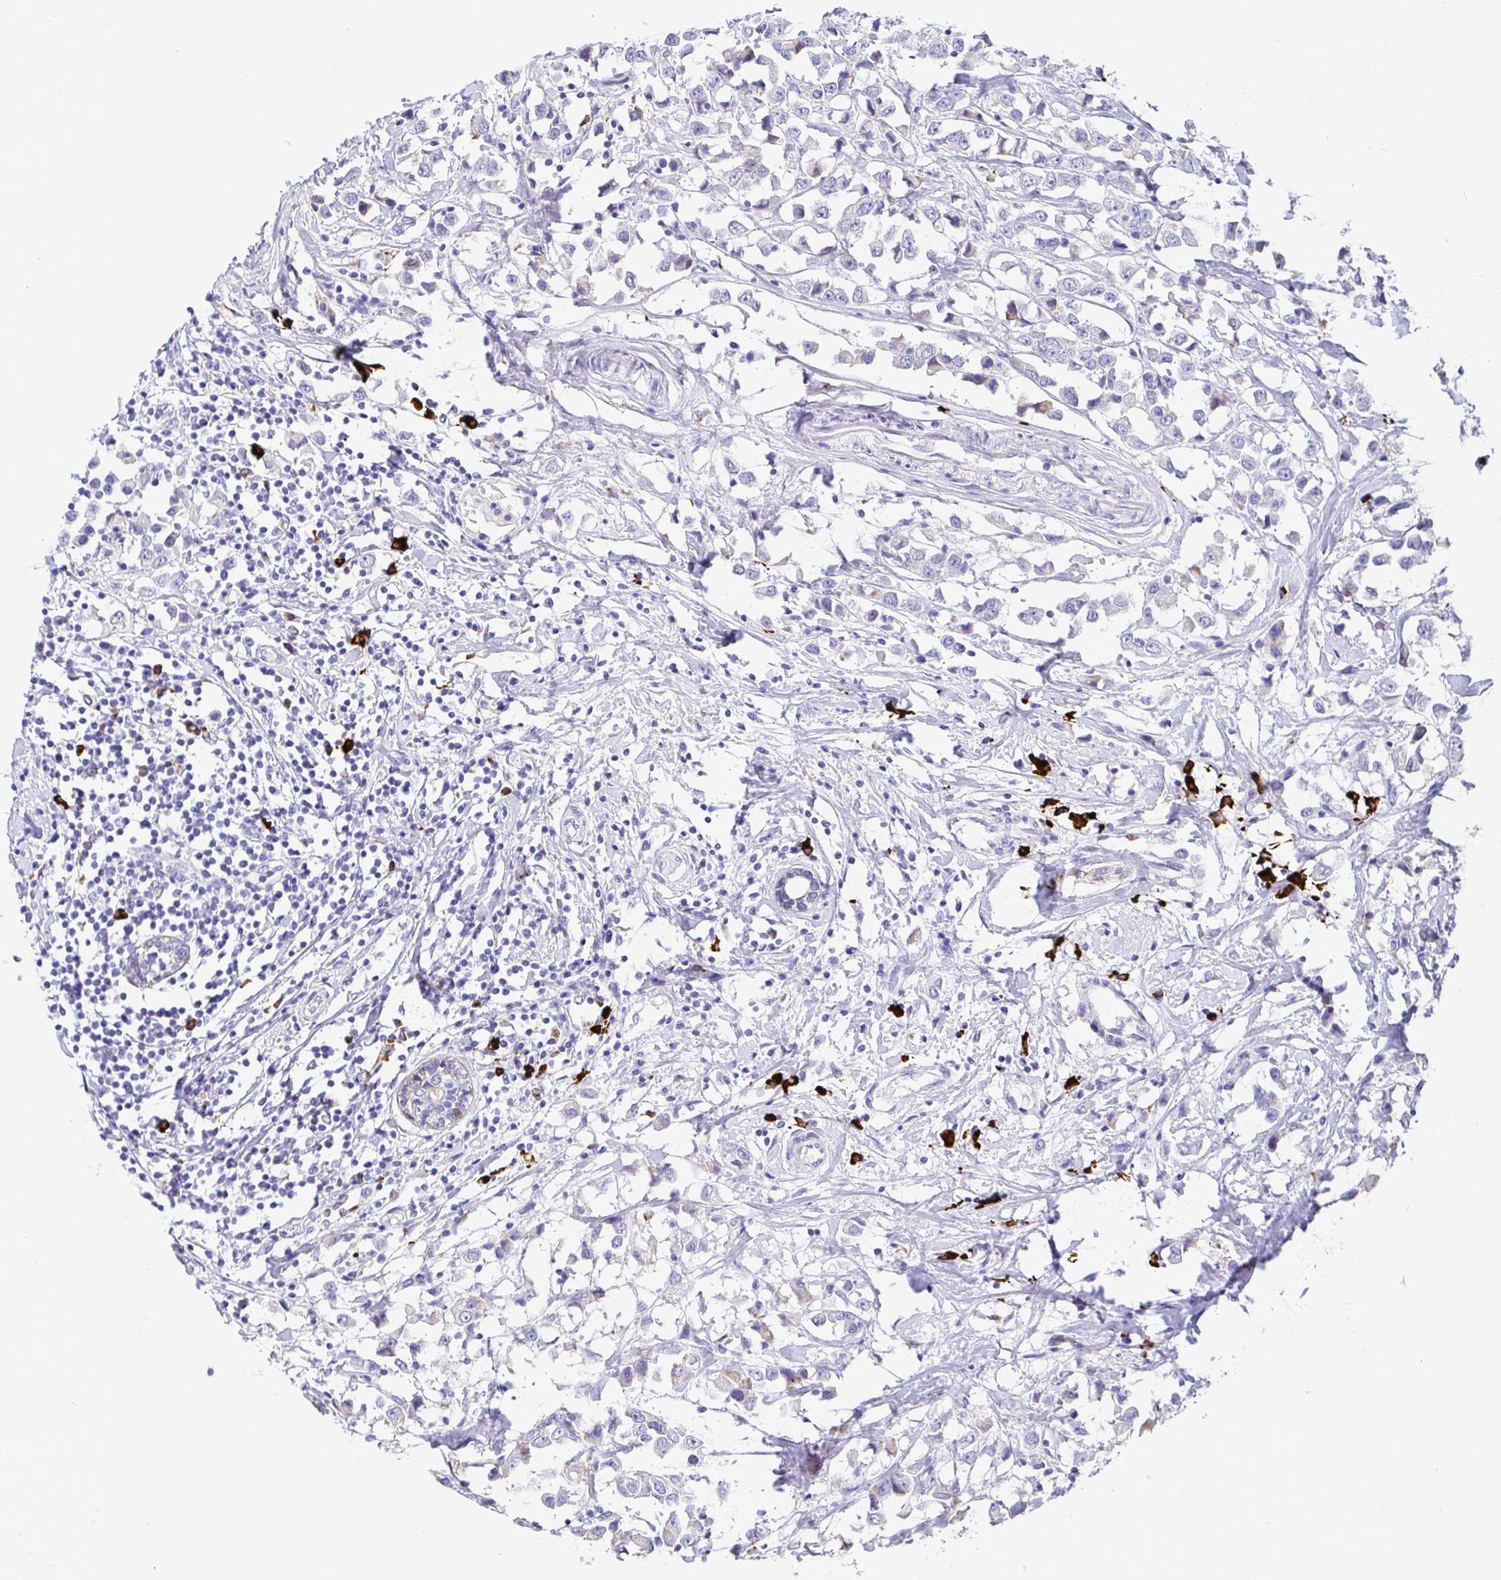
{"staining": {"intensity": "negative", "quantity": "none", "location": "none"}, "tissue": "breast cancer", "cell_type": "Tumor cells", "image_type": "cancer", "snomed": [{"axis": "morphology", "description": "Duct carcinoma"}, {"axis": "topography", "description": "Breast"}], "caption": "Micrograph shows no significant protein staining in tumor cells of breast invasive ductal carcinoma.", "gene": "CCDC62", "patient": {"sex": "female", "age": 61}}